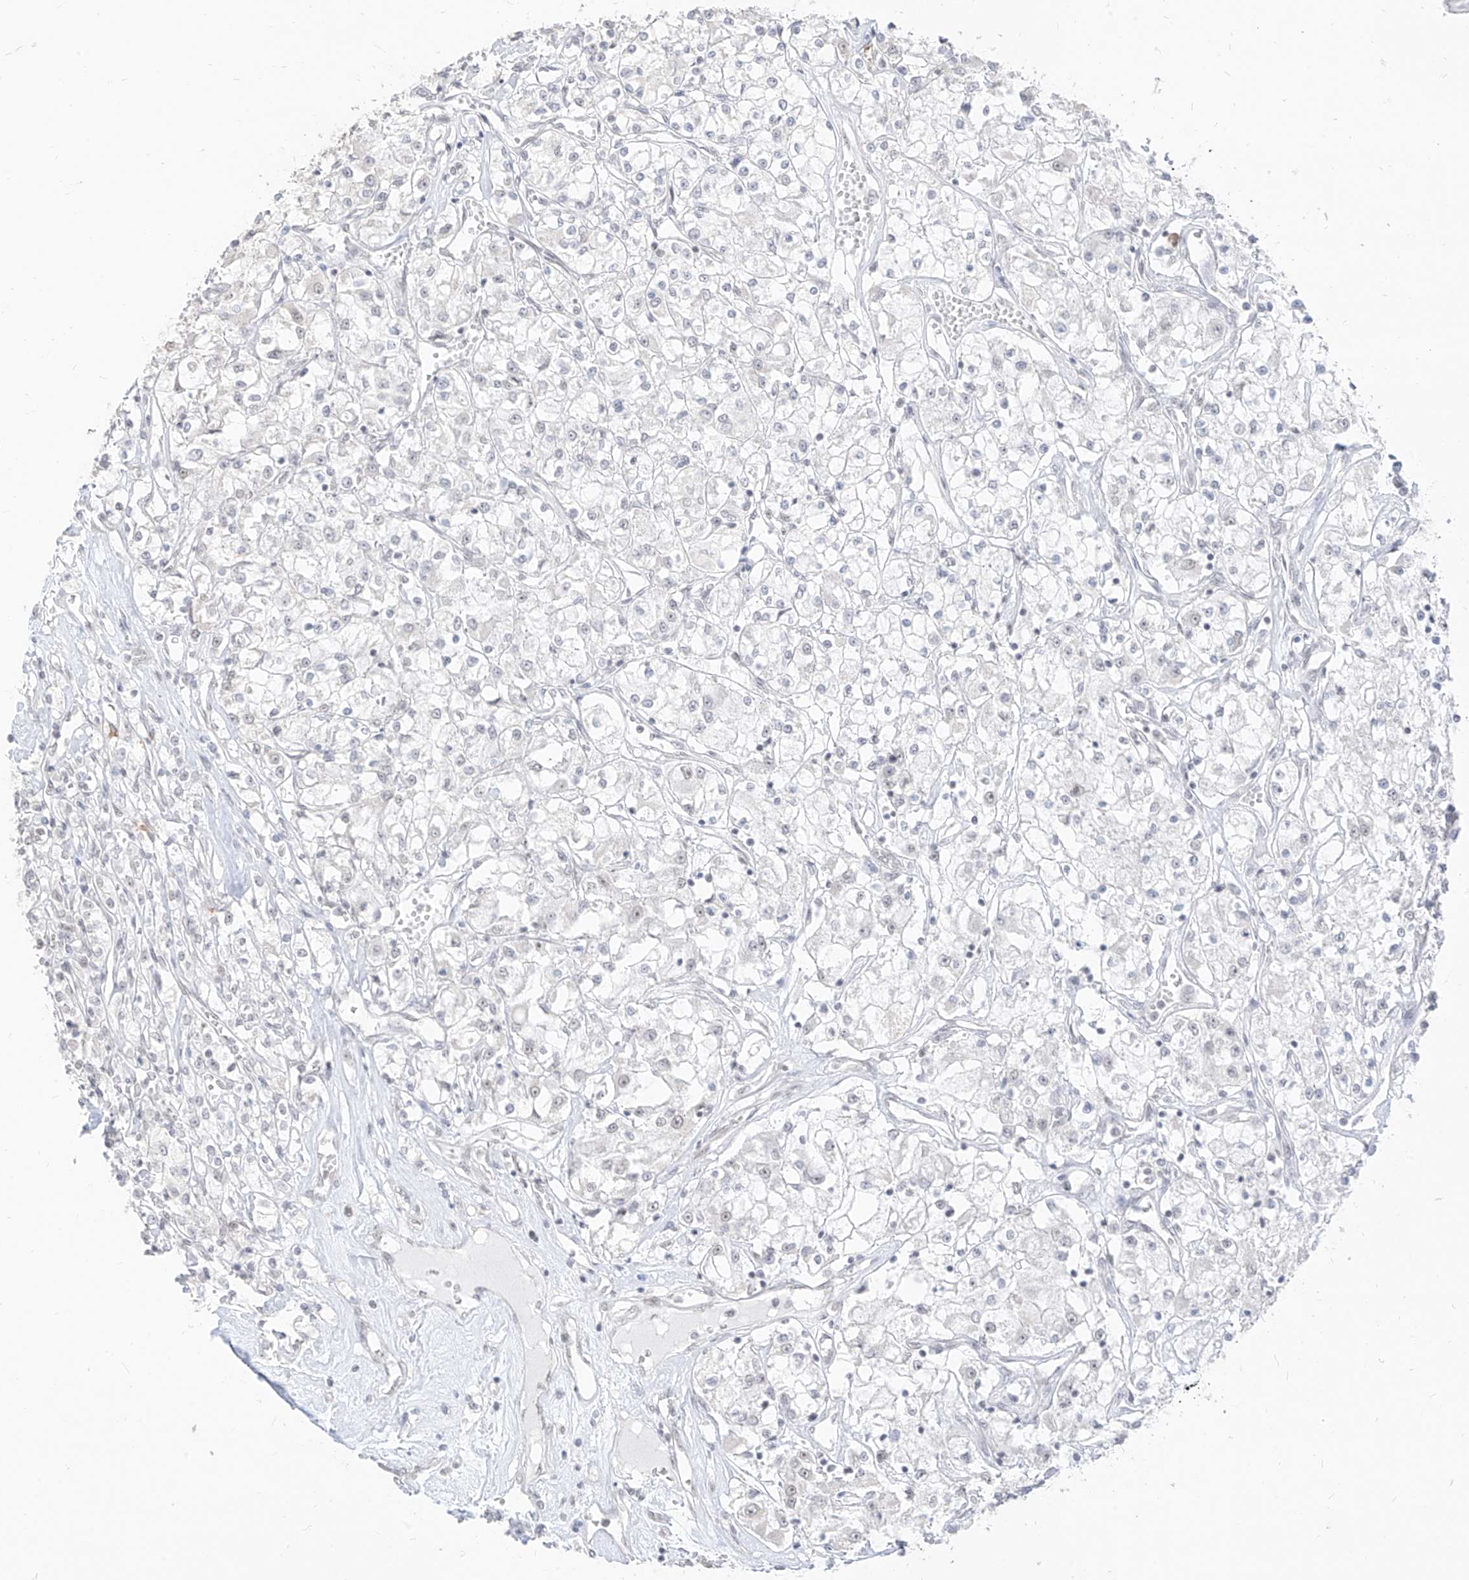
{"staining": {"intensity": "negative", "quantity": "none", "location": "none"}, "tissue": "renal cancer", "cell_type": "Tumor cells", "image_type": "cancer", "snomed": [{"axis": "morphology", "description": "Adenocarcinoma, NOS"}, {"axis": "topography", "description": "Kidney"}], "caption": "Tumor cells are negative for brown protein staining in renal cancer.", "gene": "SUPT5H", "patient": {"sex": "female", "age": 59}}